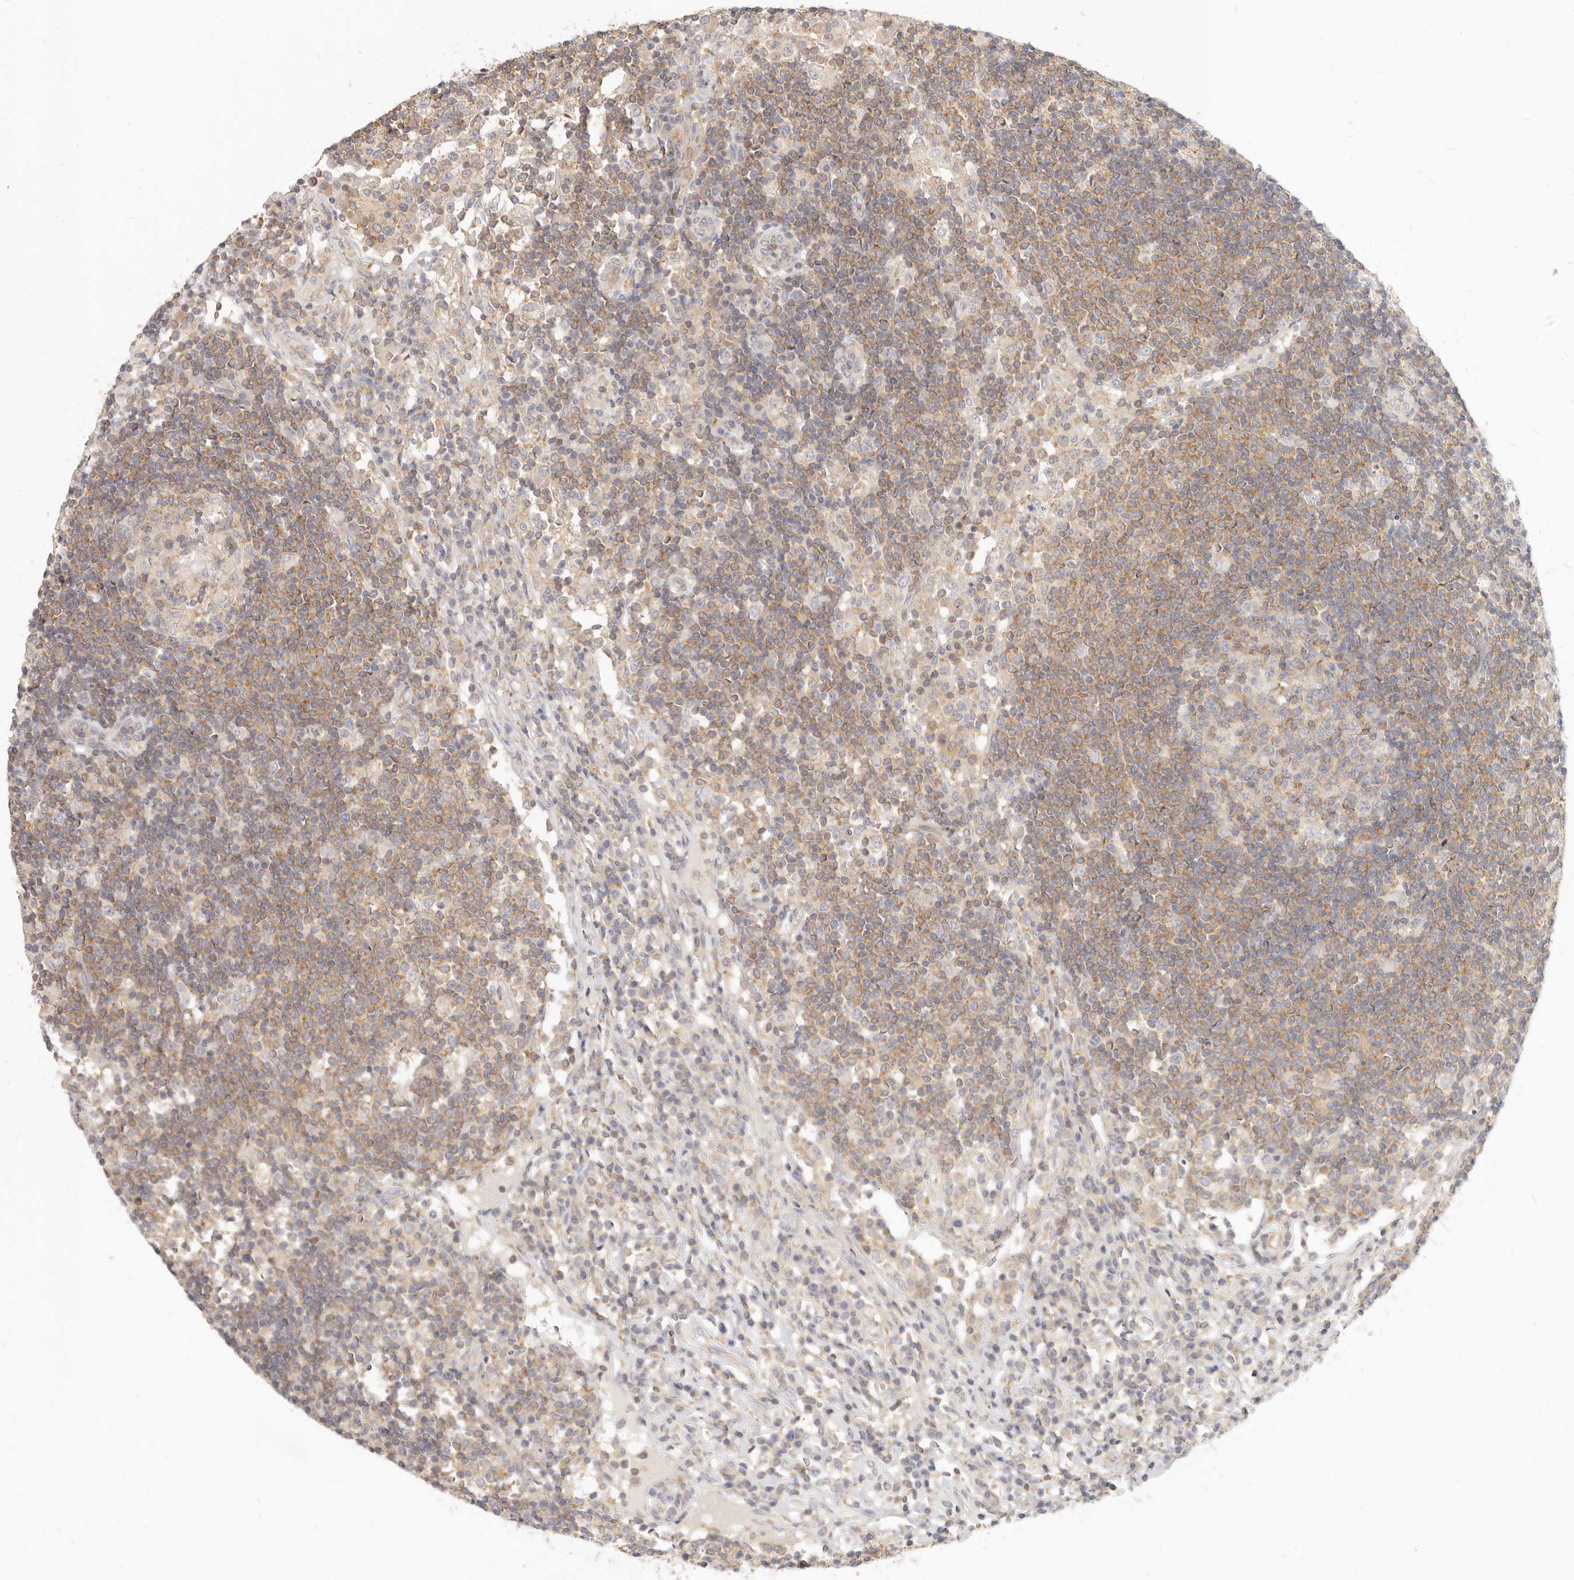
{"staining": {"intensity": "weak", "quantity": "25%-75%", "location": "cytoplasmic/membranous"}, "tissue": "lymph node", "cell_type": "Germinal center cells", "image_type": "normal", "snomed": [{"axis": "morphology", "description": "Normal tissue, NOS"}, {"axis": "topography", "description": "Lymph node"}], "caption": "IHC of benign lymph node reveals low levels of weak cytoplasmic/membranous expression in approximately 25%-75% of germinal center cells.", "gene": "LTB4R2", "patient": {"sex": "female", "age": 53}}